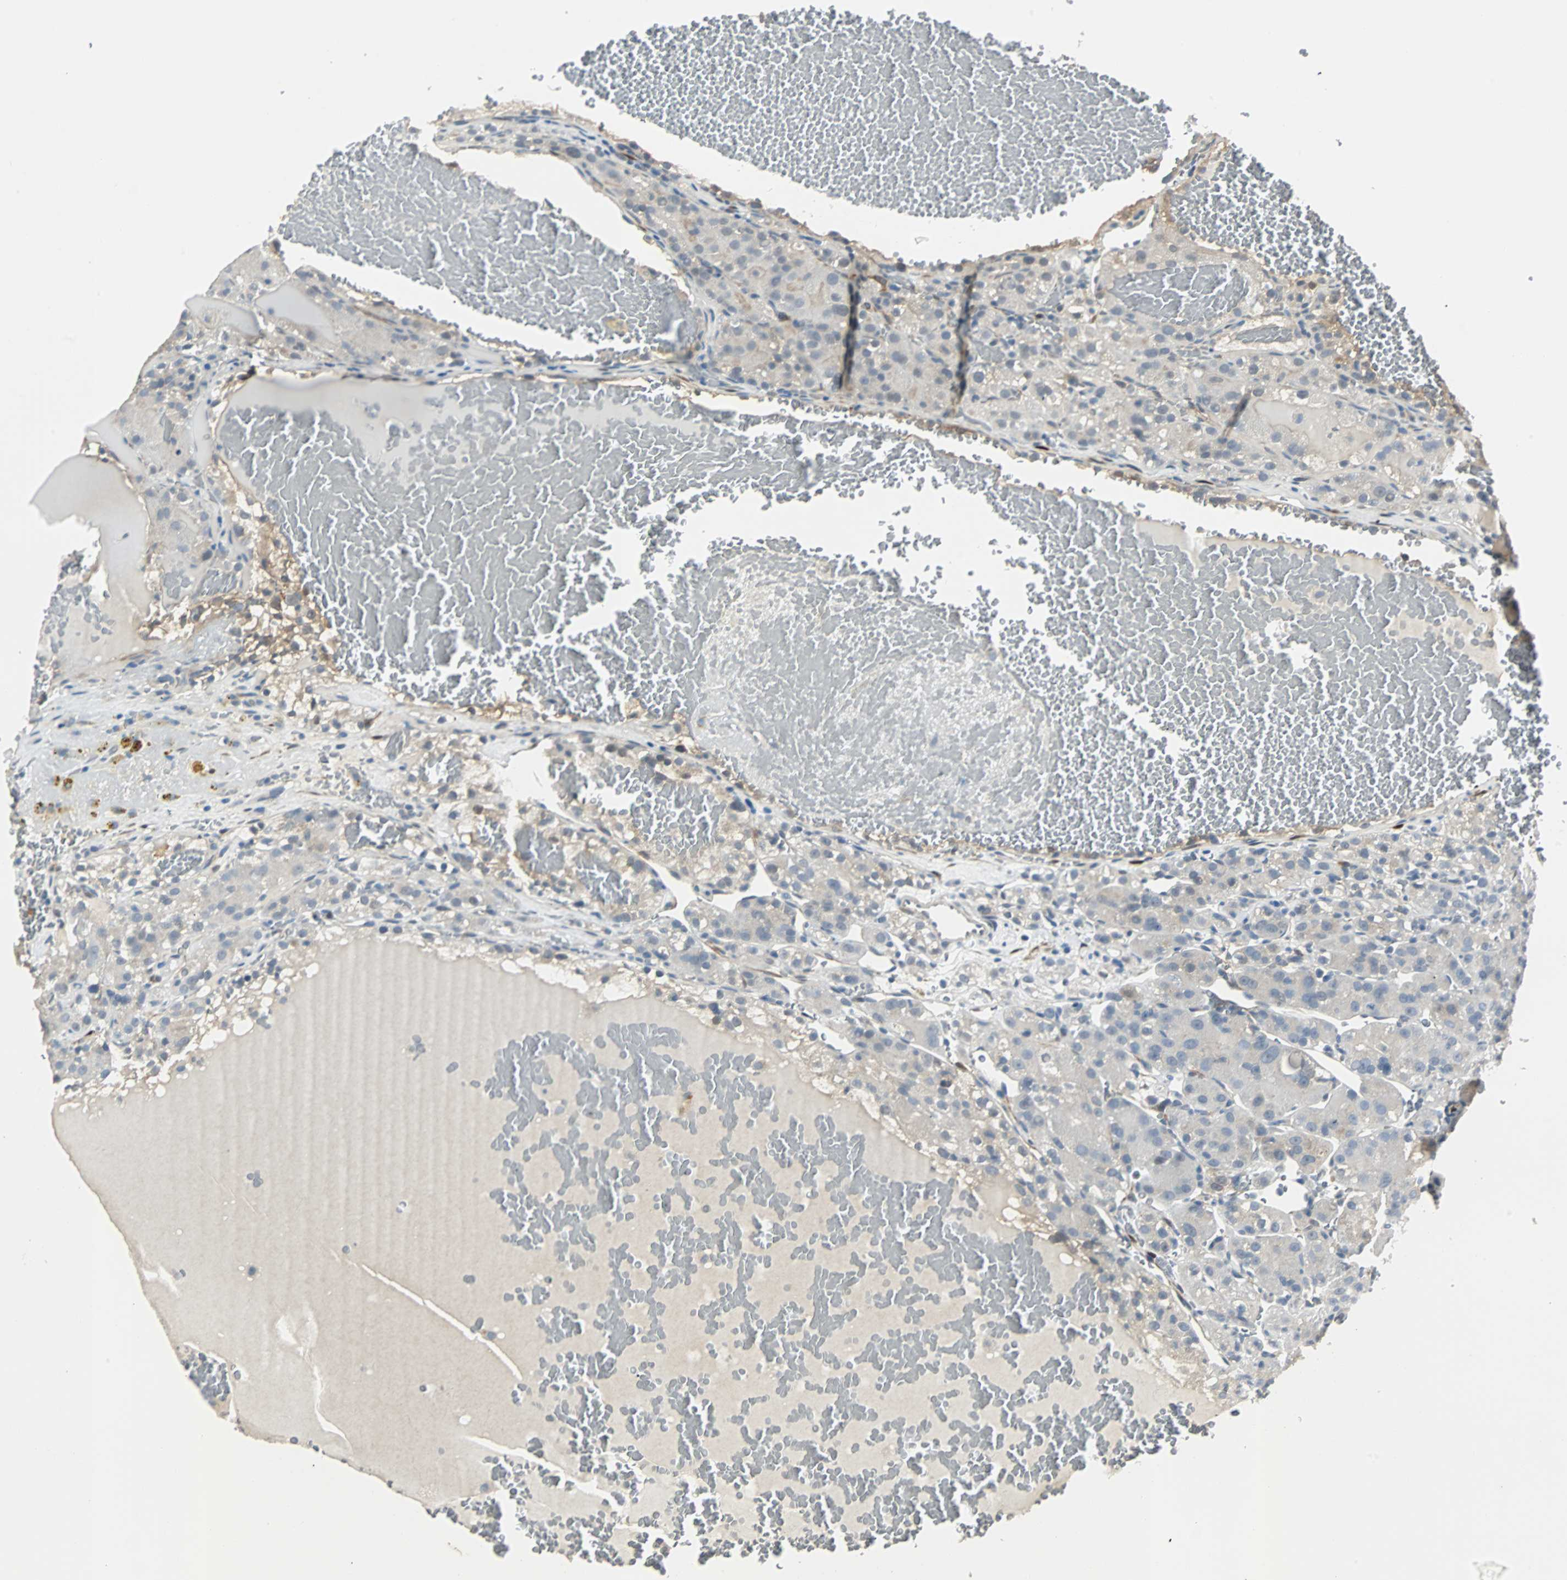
{"staining": {"intensity": "negative", "quantity": "none", "location": "none"}, "tissue": "renal cancer", "cell_type": "Tumor cells", "image_type": "cancer", "snomed": [{"axis": "morphology", "description": "Normal tissue, NOS"}, {"axis": "morphology", "description": "Adenocarcinoma, NOS"}, {"axis": "topography", "description": "Kidney"}], "caption": "Adenocarcinoma (renal) stained for a protein using immunohistochemistry (IHC) exhibits no expression tumor cells.", "gene": "FHL2", "patient": {"sex": "male", "age": 61}}